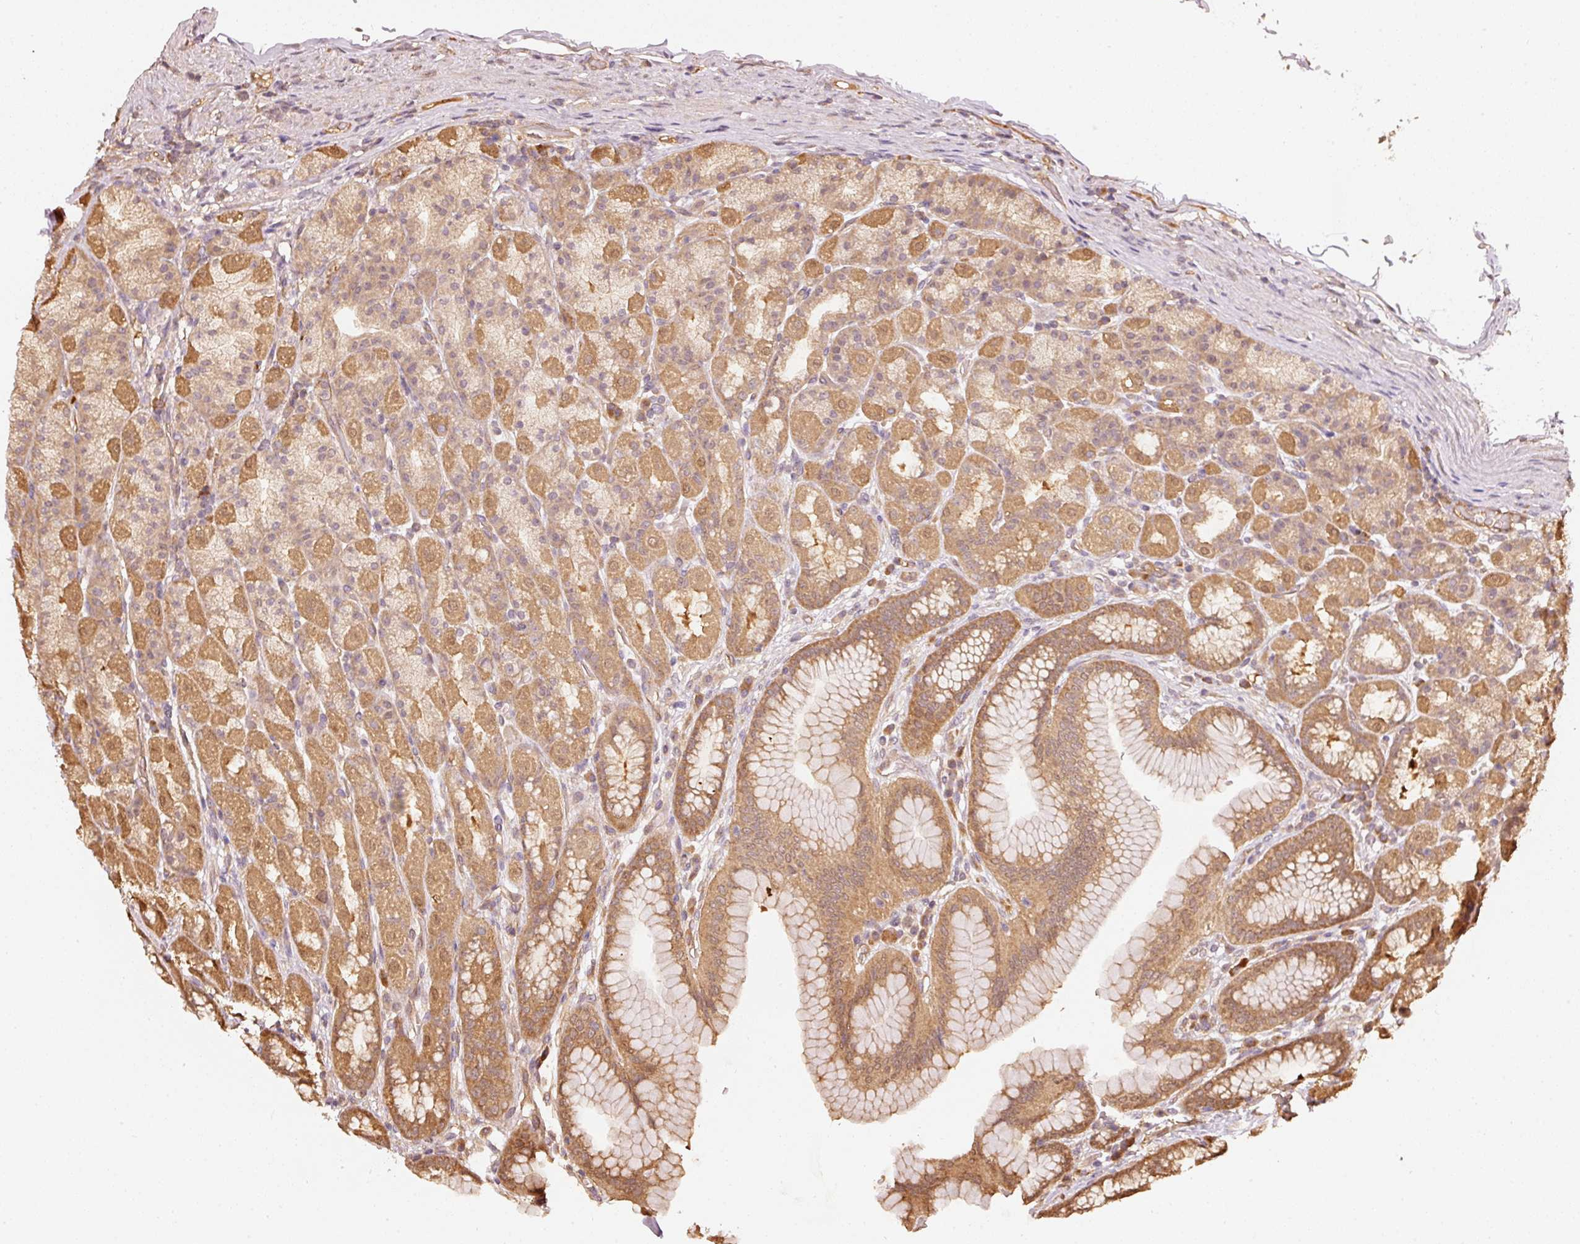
{"staining": {"intensity": "moderate", "quantity": ">75%", "location": "cytoplasmic/membranous"}, "tissue": "stomach", "cell_type": "Glandular cells", "image_type": "normal", "snomed": [{"axis": "morphology", "description": "Normal tissue, NOS"}, {"axis": "topography", "description": "Stomach, upper"}, {"axis": "topography", "description": "Stomach"}], "caption": "A medium amount of moderate cytoplasmic/membranous positivity is seen in approximately >75% of glandular cells in normal stomach.", "gene": "STAU1", "patient": {"sex": "male", "age": 68}}